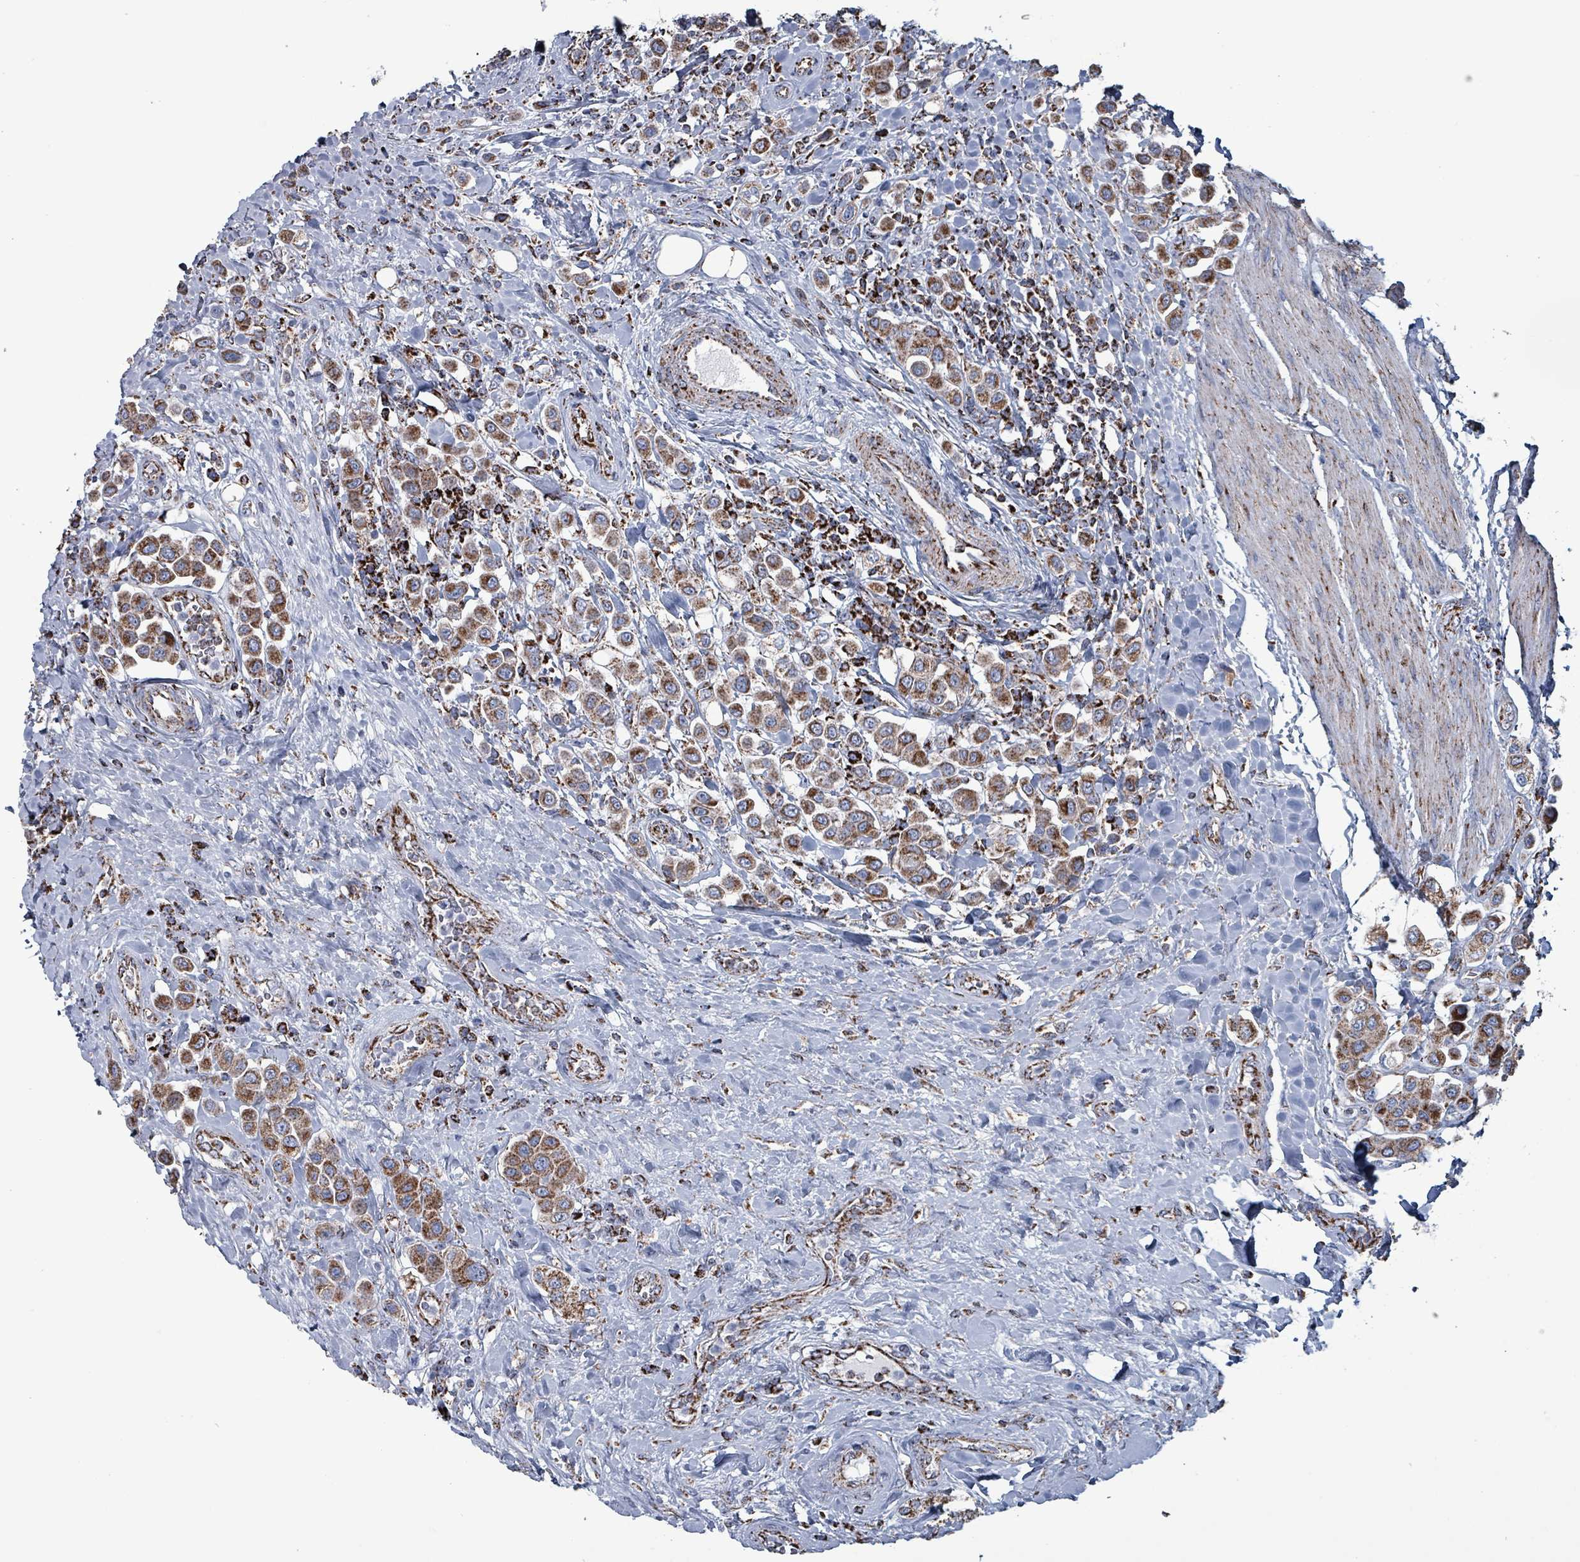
{"staining": {"intensity": "strong", "quantity": ">75%", "location": "cytoplasmic/membranous"}, "tissue": "urothelial cancer", "cell_type": "Tumor cells", "image_type": "cancer", "snomed": [{"axis": "morphology", "description": "Urothelial carcinoma, High grade"}, {"axis": "topography", "description": "Urinary bladder"}], "caption": "Brown immunohistochemical staining in human urothelial cancer reveals strong cytoplasmic/membranous staining in about >75% of tumor cells.", "gene": "IDH3B", "patient": {"sex": "male", "age": 50}}